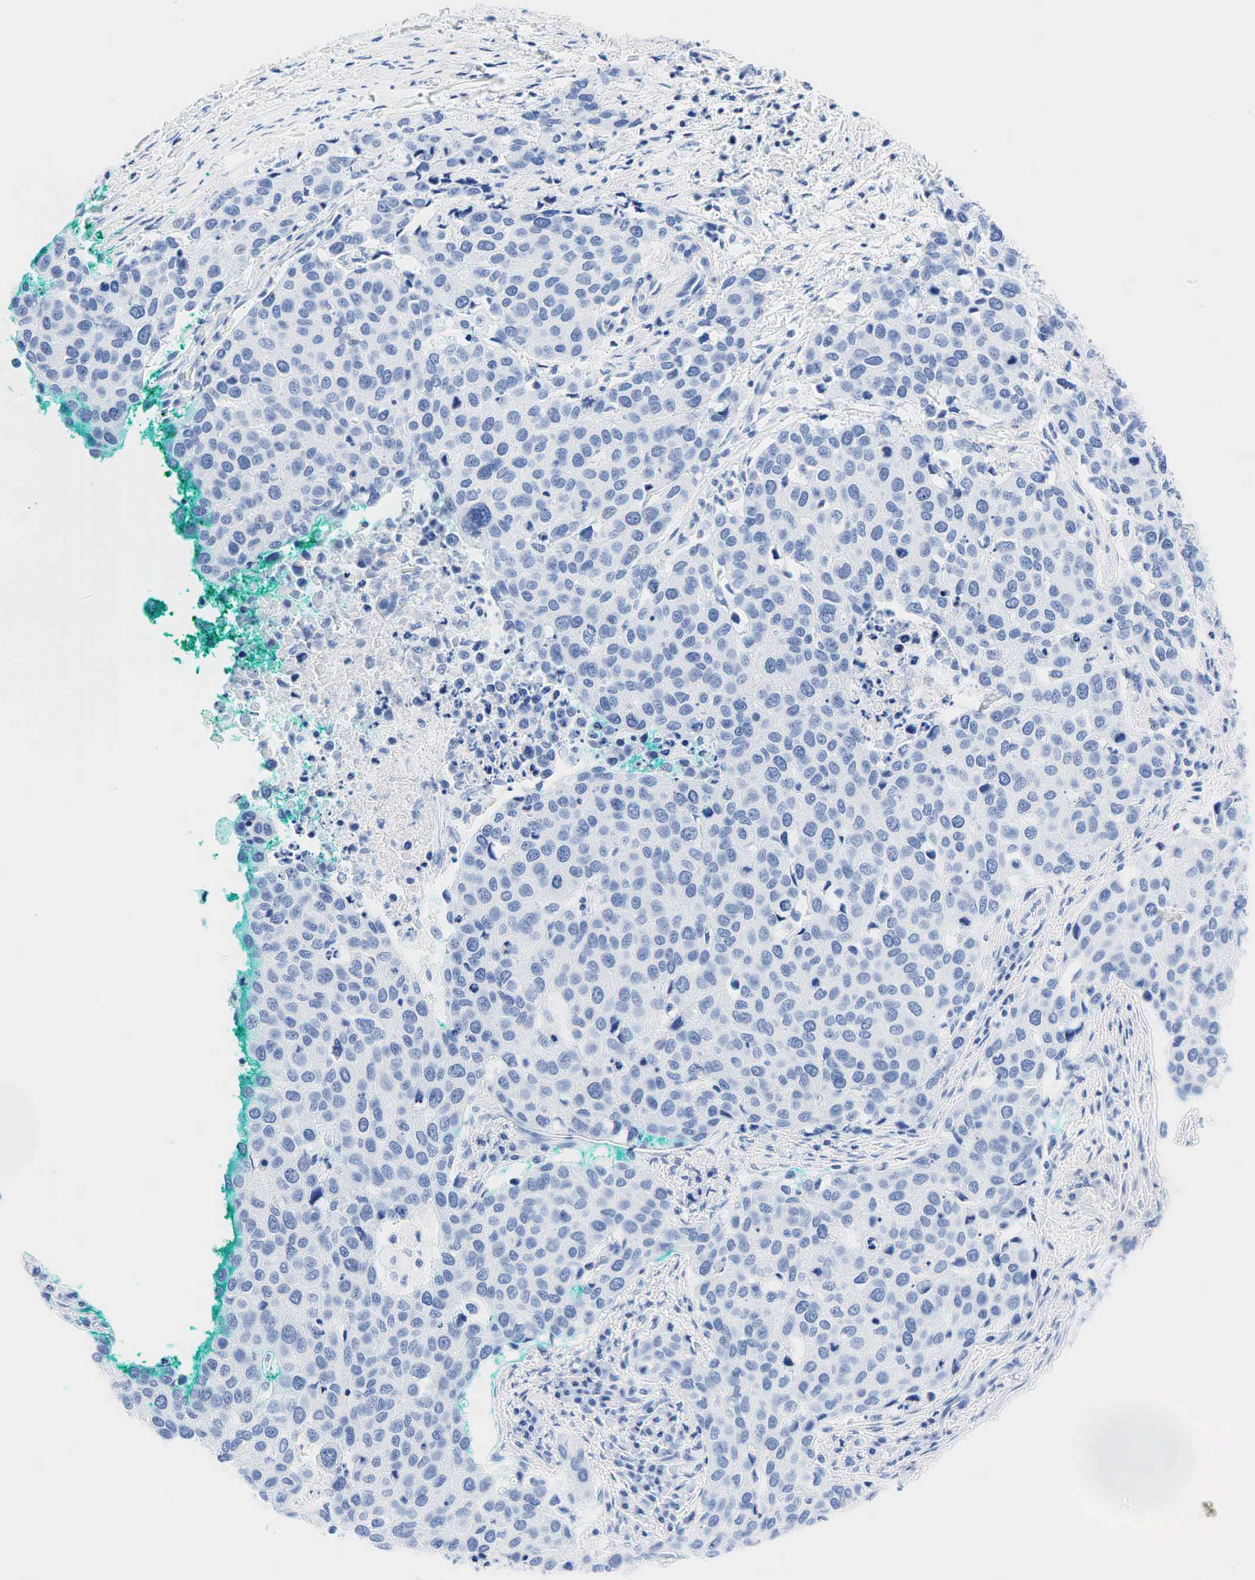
{"staining": {"intensity": "negative", "quantity": "none", "location": "none"}, "tissue": "cervical cancer", "cell_type": "Tumor cells", "image_type": "cancer", "snomed": [{"axis": "morphology", "description": "Squamous cell carcinoma, NOS"}, {"axis": "topography", "description": "Cervix"}], "caption": "Immunohistochemical staining of human cervical squamous cell carcinoma exhibits no significant expression in tumor cells.", "gene": "INHA", "patient": {"sex": "female", "age": 54}}